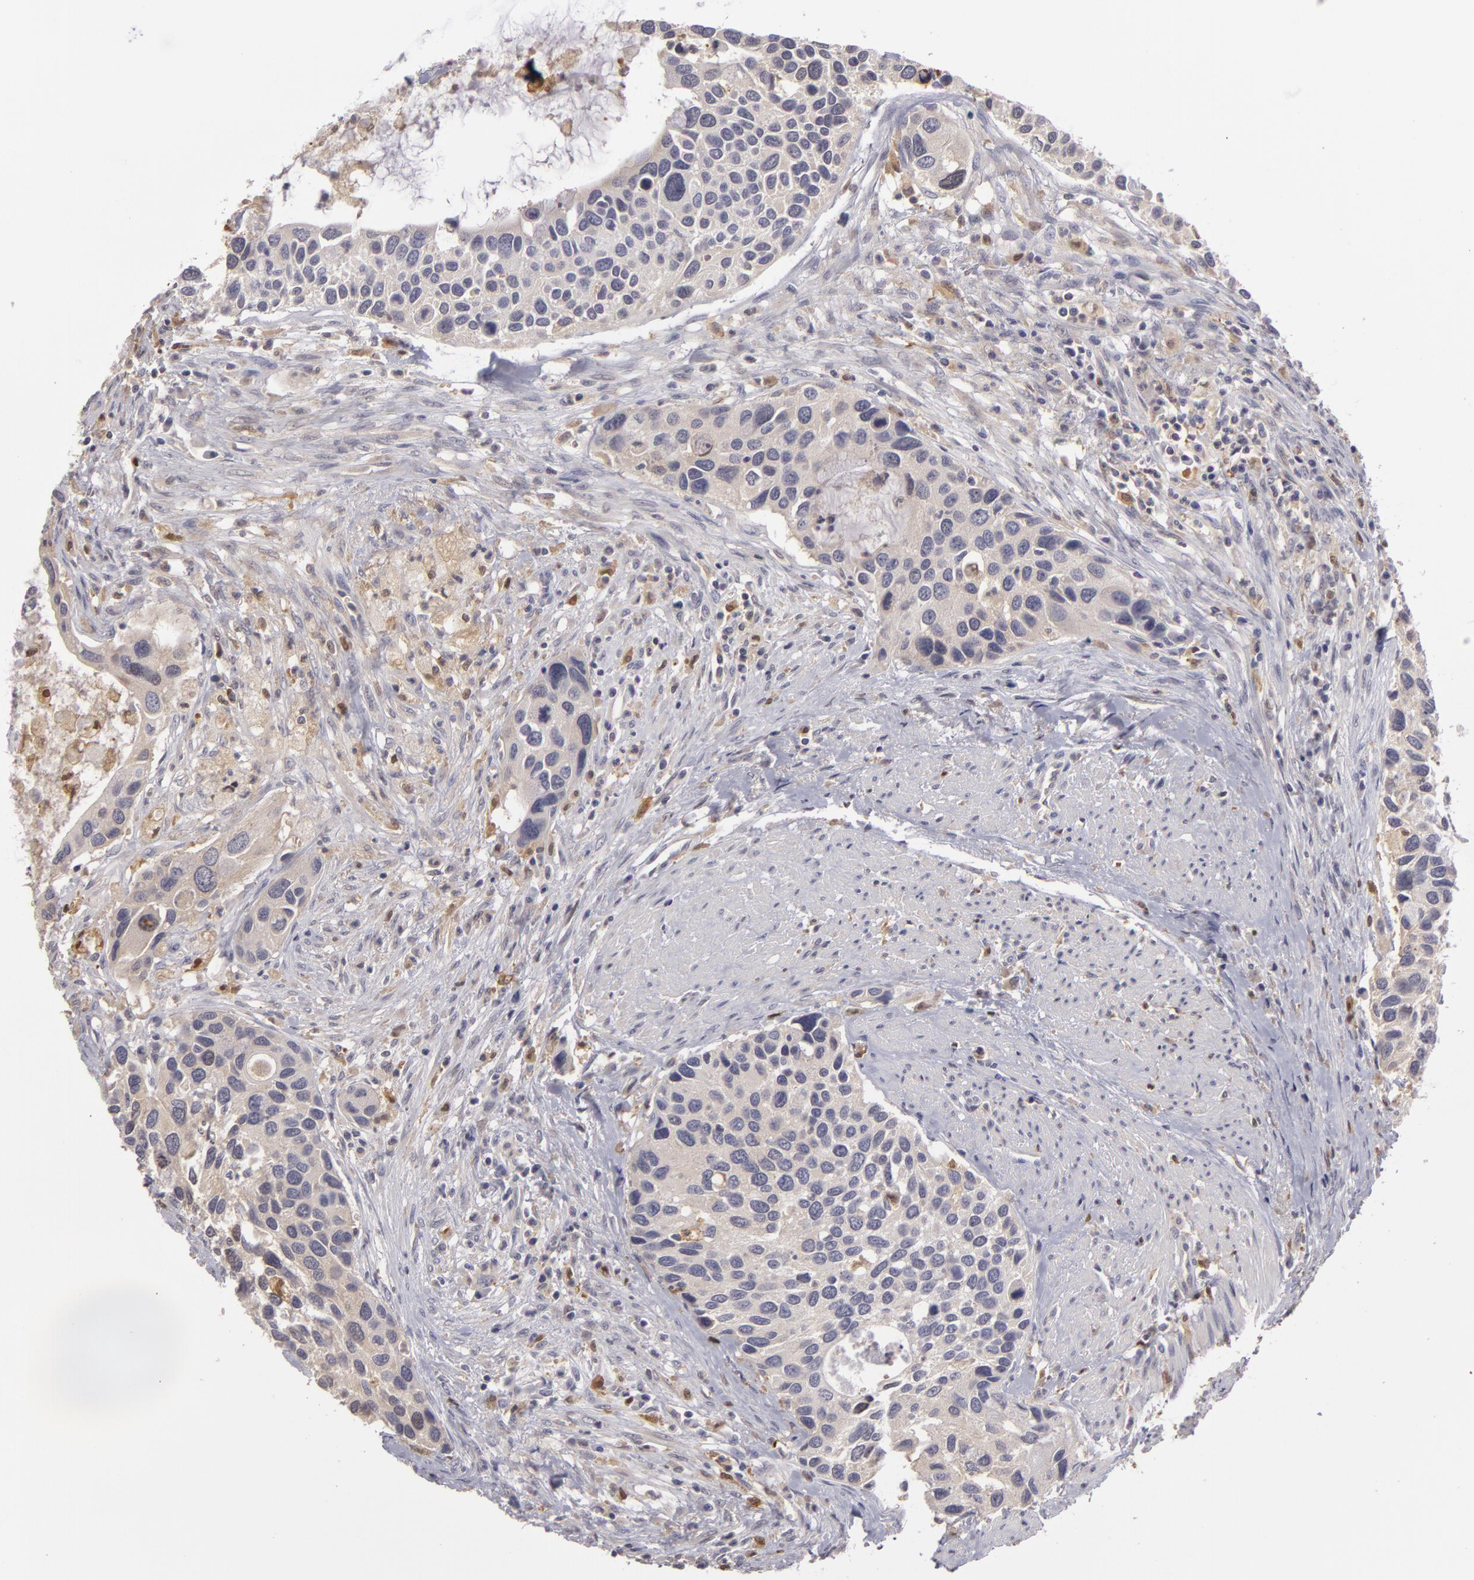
{"staining": {"intensity": "negative", "quantity": "none", "location": "none"}, "tissue": "urothelial cancer", "cell_type": "Tumor cells", "image_type": "cancer", "snomed": [{"axis": "morphology", "description": "Urothelial carcinoma, High grade"}, {"axis": "topography", "description": "Urinary bladder"}], "caption": "IHC of high-grade urothelial carcinoma shows no positivity in tumor cells. The staining was performed using DAB (3,3'-diaminobenzidine) to visualize the protein expression in brown, while the nuclei were stained in blue with hematoxylin (Magnification: 20x).", "gene": "GNPDA1", "patient": {"sex": "male", "age": 66}}